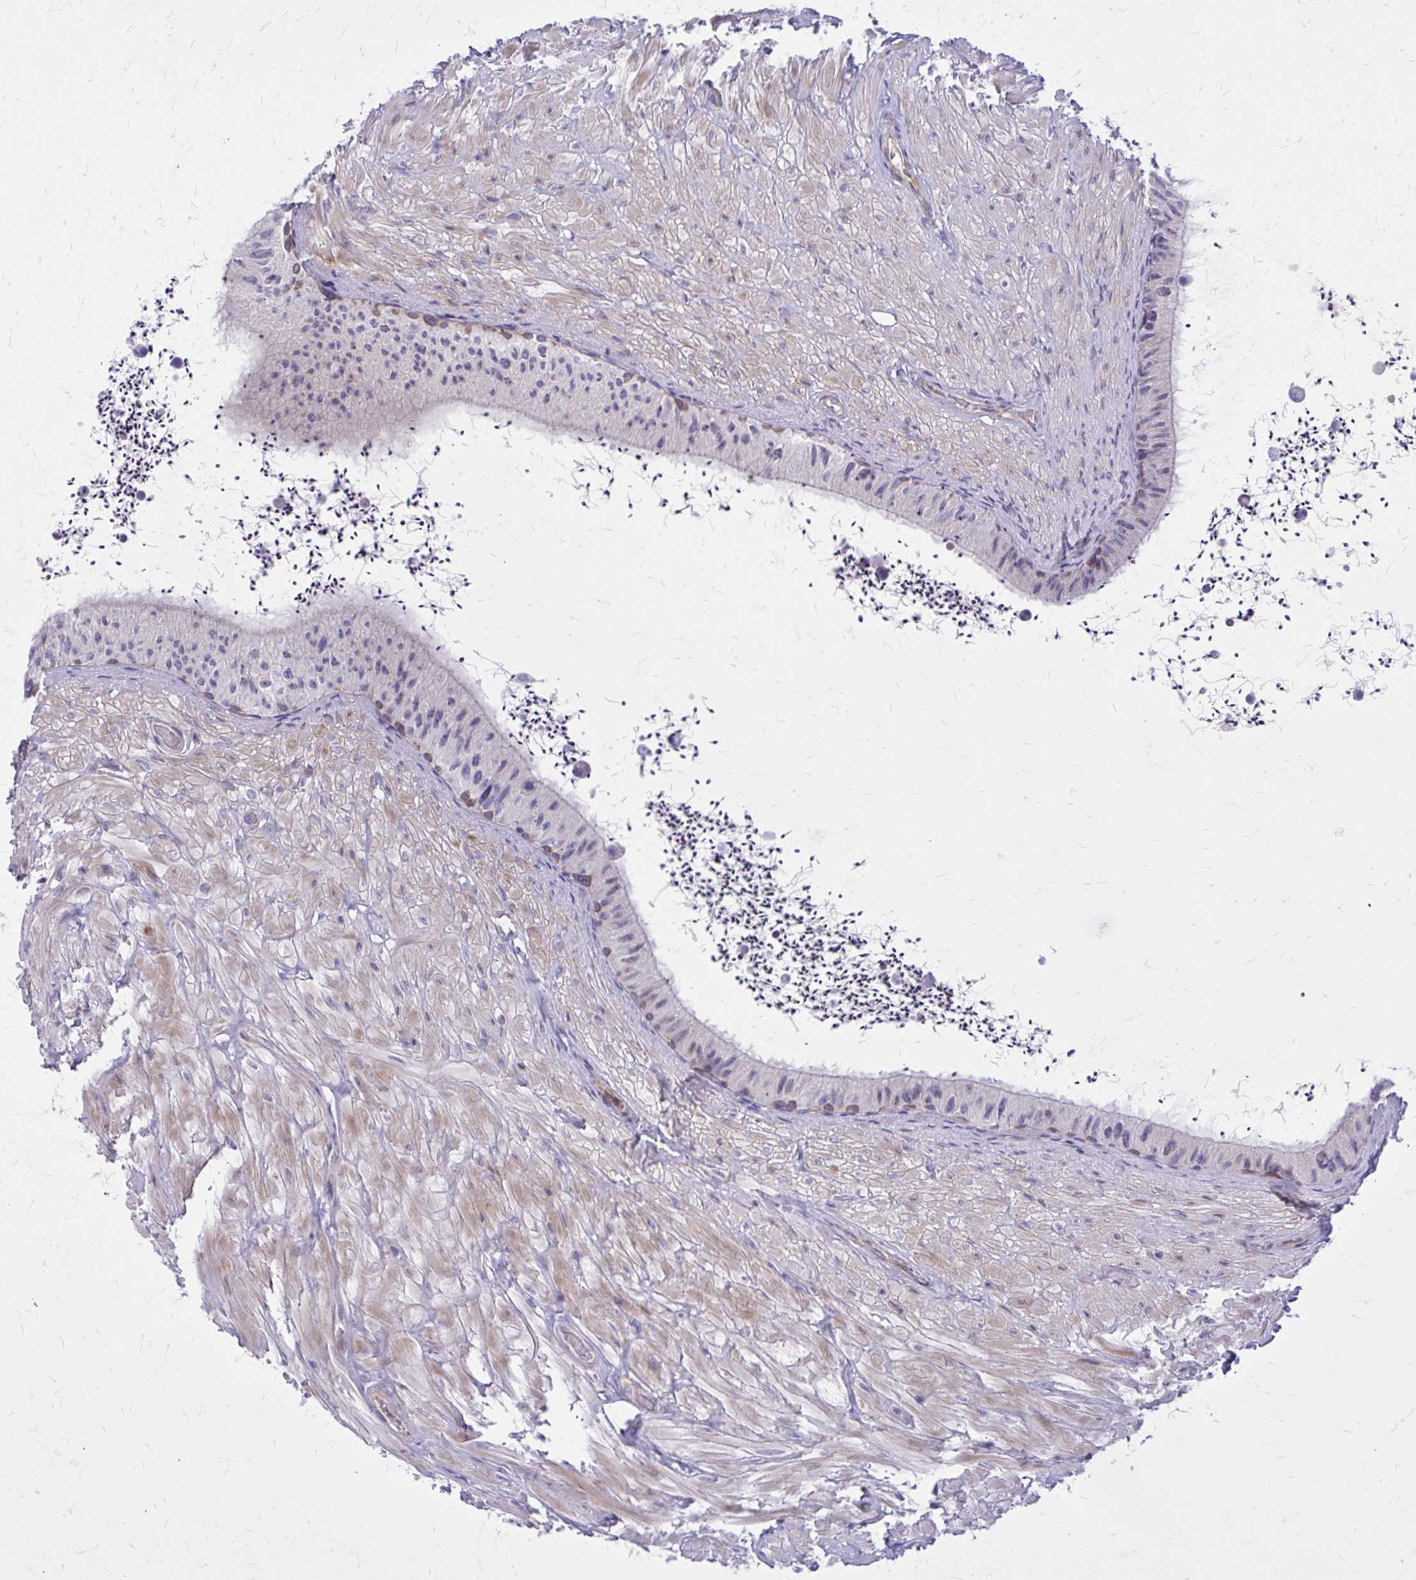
{"staining": {"intensity": "moderate", "quantity": "<25%", "location": "cytoplasmic/membranous"}, "tissue": "epididymis", "cell_type": "Glandular cells", "image_type": "normal", "snomed": [{"axis": "morphology", "description": "Normal tissue, NOS"}, {"axis": "topography", "description": "Epididymis"}, {"axis": "topography", "description": "Peripheral nerve tissue"}], "caption": "Moderate cytoplasmic/membranous staining is present in about <25% of glandular cells in benign epididymis.", "gene": "ADAMTSL1", "patient": {"sex": "male", "age": 32}}